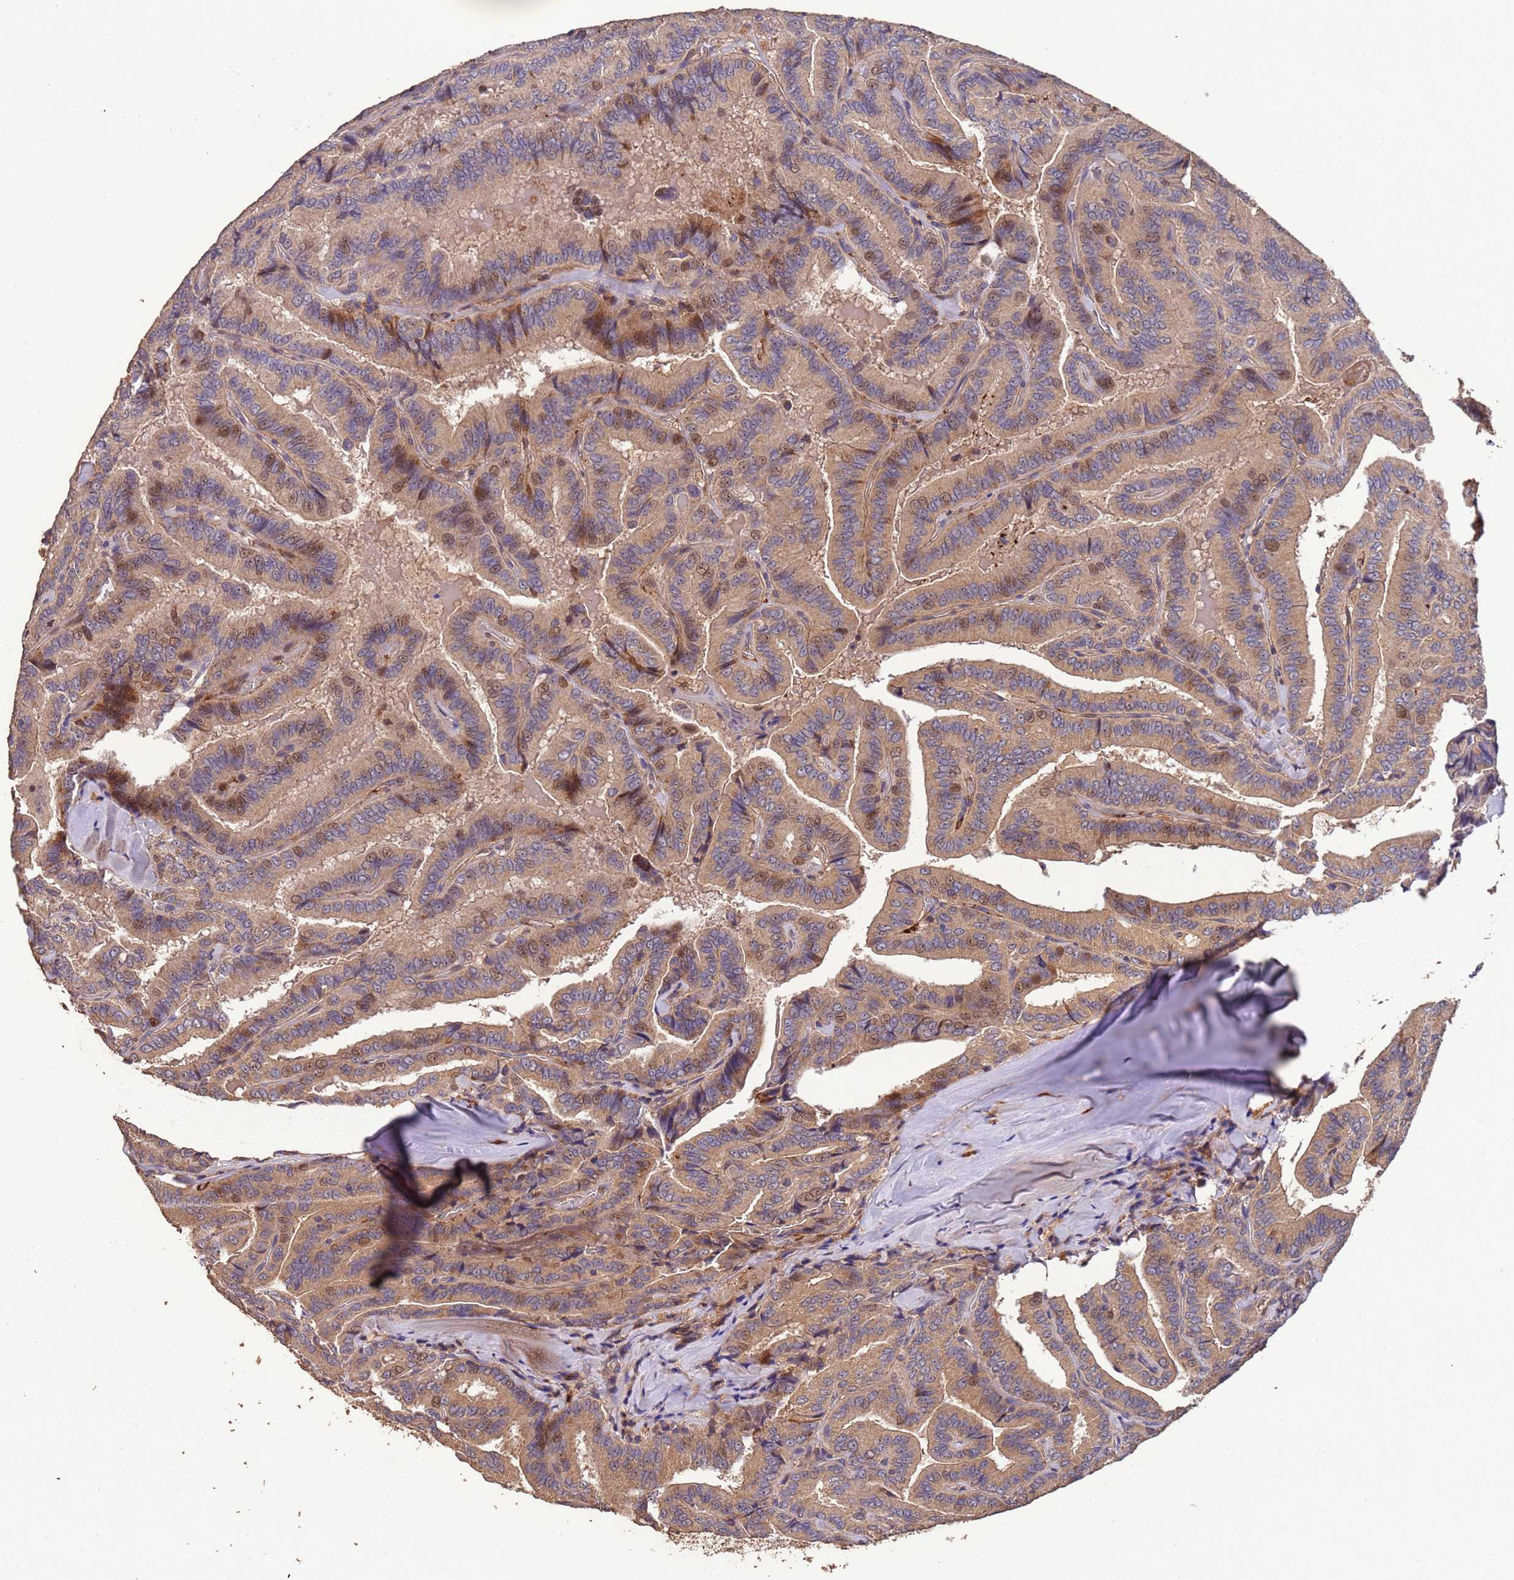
{"staining": {"intensity": "moderate", "quantity": "25%-75%", "location": "cytoplasmic/membranous,nuclear"}, "tissue": "thyroid cancer", "cell_type": "Tumor cells", "image_type": "cancer", "snomed": [{"axis": "morphology", "description": "Papillary adenocarcinoma, NOS"}, {"axis": "topography", "description": "Thyroid gland"}], "caption": "Papillary adenocarcinoma (thyroid) stained for a protein (brown) displays moderate cytoplasmic/membranous and nuclear positive staining in approximately 25%-75% of tumor cells.", "gene": "CCDC184", "patient": {"sex": "male", "age": 61}}